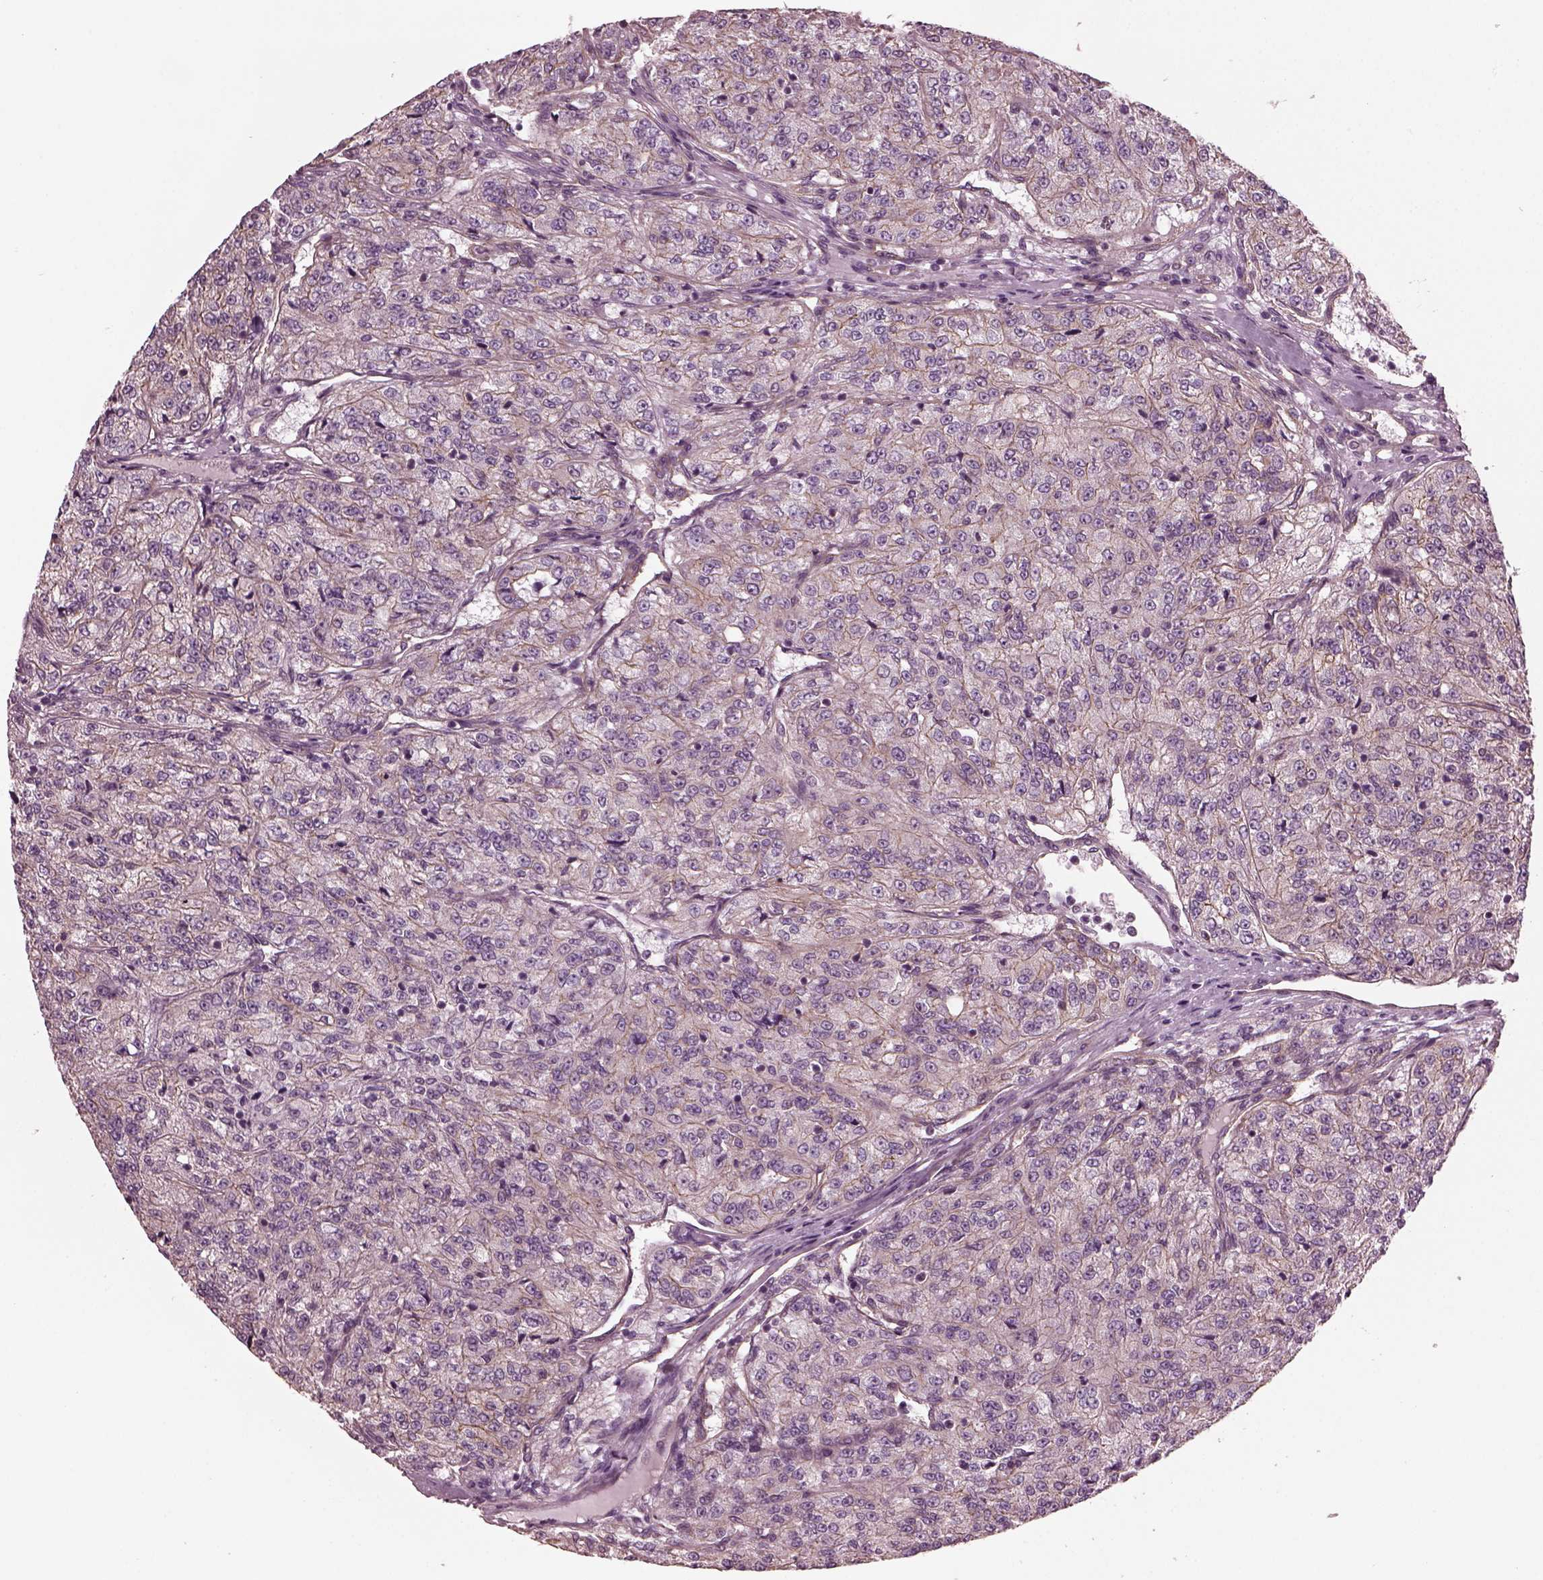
{"staining": {"intensity": "weak", "quantity": ">75%", "location": "cytoplasmic/membranous"}, "tissue": "renal cancer", "cell_type": "Tumor cells", "image_type": "cancer", "snomed": [{"axis": "morphology", "description": "Adenocarcinoma, NOS"}, {"axis": "topography", "description": "Kidney"}], "caption": "A high-resolution histopathology image shows immunohistochemistry (IHC) staining of renal cancer (adenocarcinoma), which shows weak cytoplasmic/membranous expression in approximately >75% of tumor cells.", "gene": "ODAD1", "patient": {"sex": "female", "age": 63}}